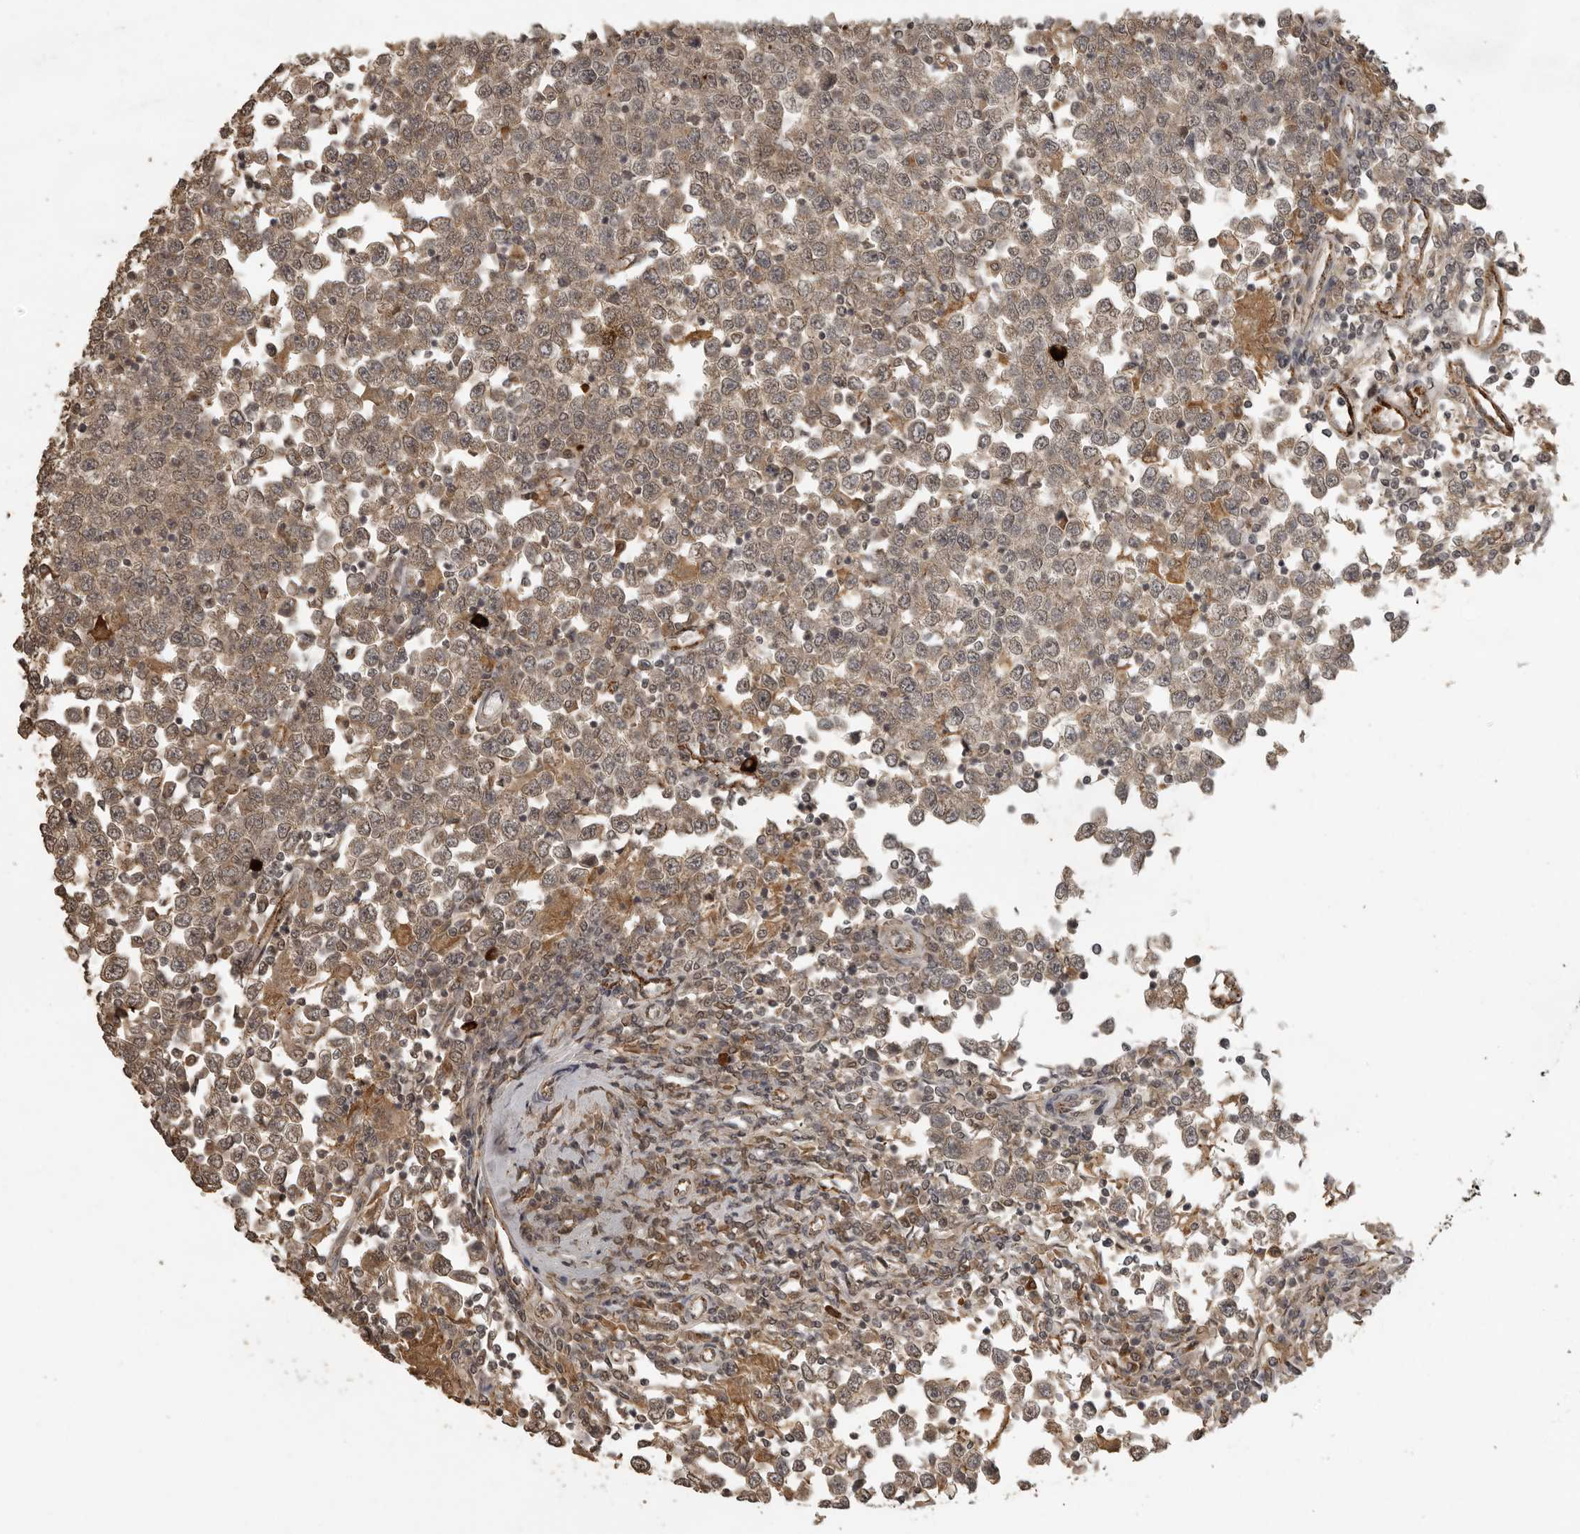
{"staining": {"intensity": "moderate", "quantity": ">75%", "location": "cytoplasmic/membranous"}, "tissue": "testis cancer", "cell_type": "Tumor cells", "image_type": "cancer", "snomed": [{"axis": "morphology", "description": "Seminoma, NOS"}, {"axis": "topography", "description": "Testis"}], "caption": "DAB immunohistochemical staining of human testis seminoma displays moderate cytoplasmic/membranous protein expression in about >75% of tumor cells.", "gene": "CTF1", "patient": {"sex": "male", "age": 65}}